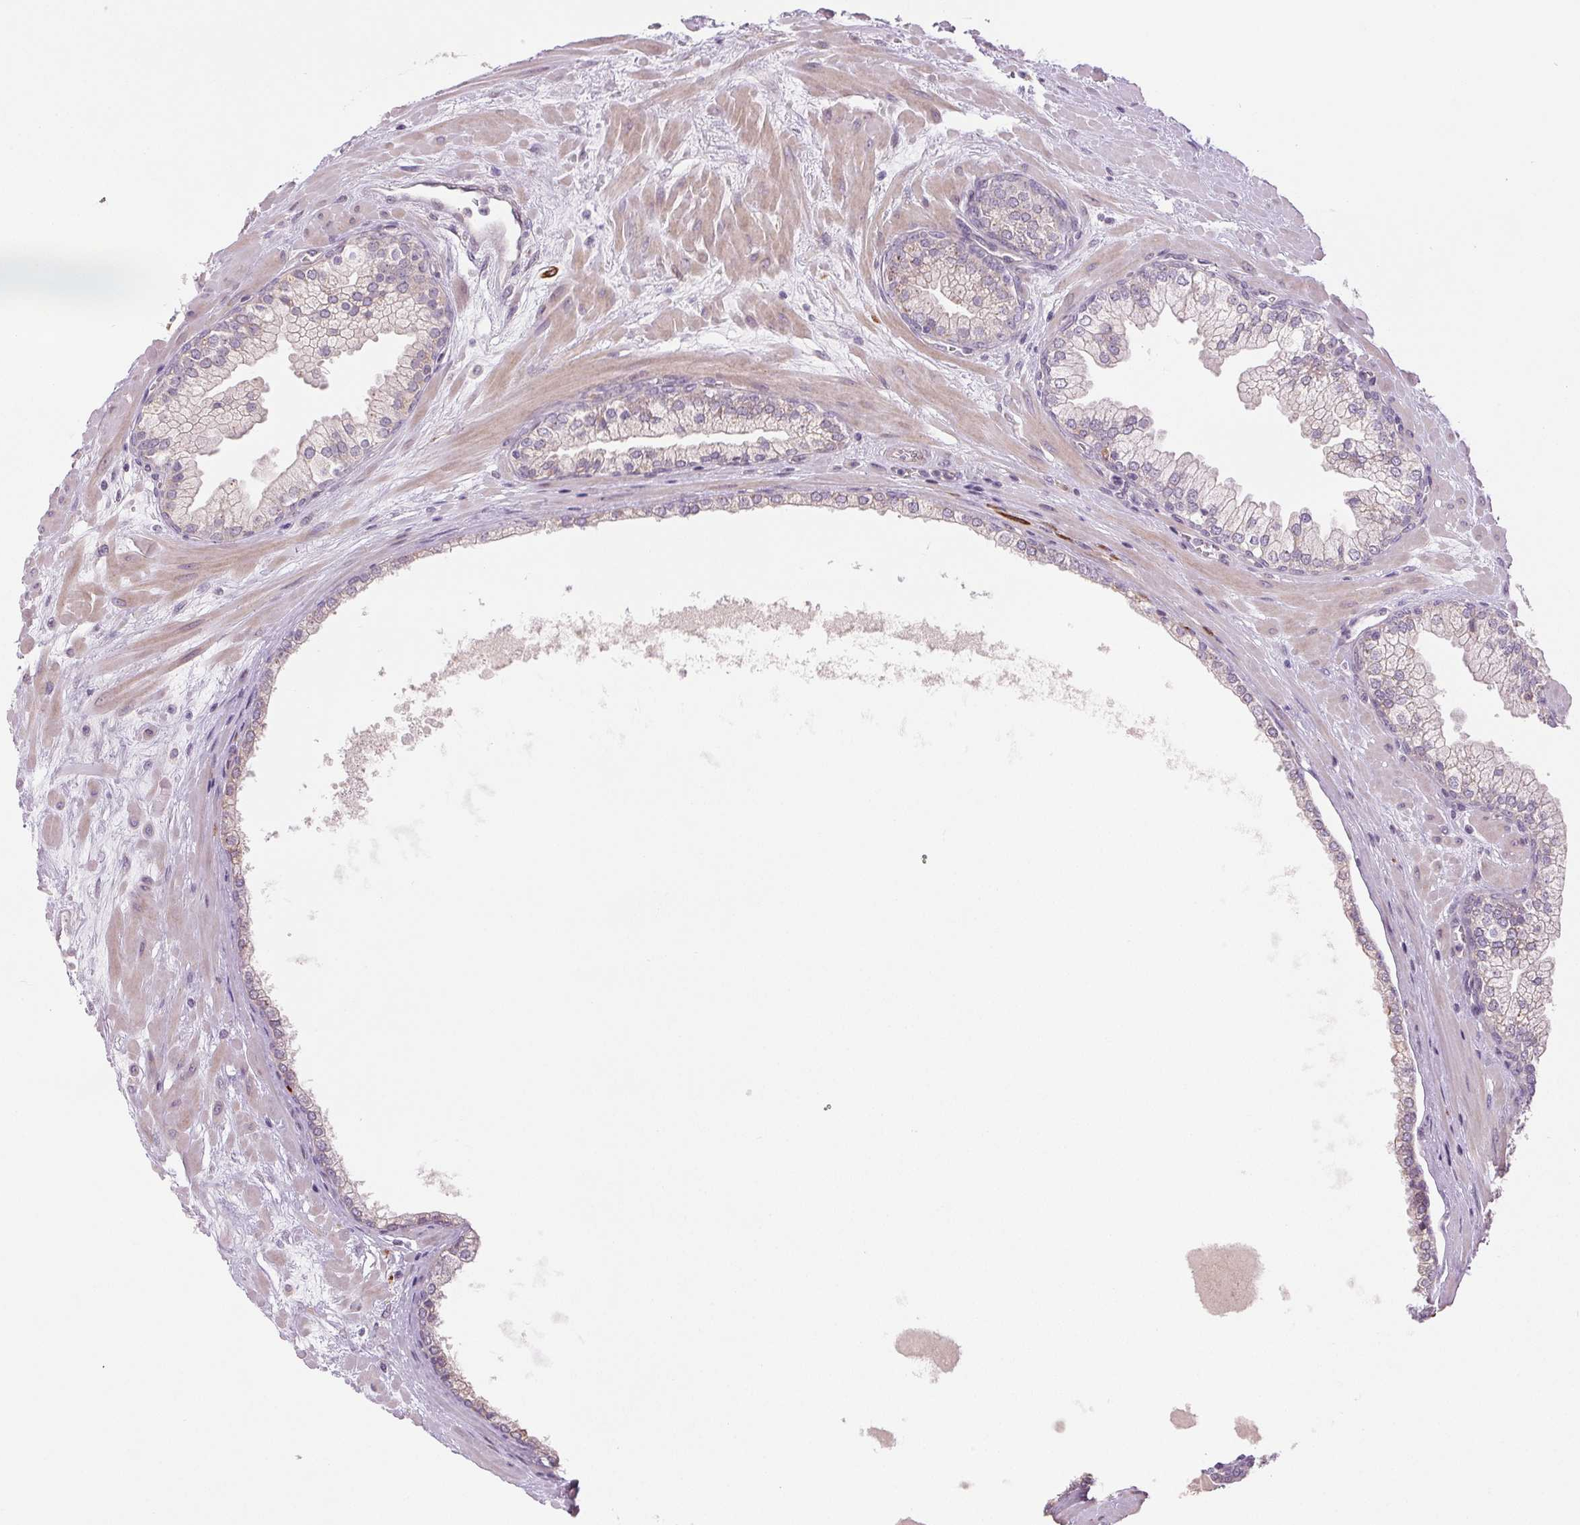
{"staining": {"intensity": "weak", "quantity": "25%-75%", "location": "cytoplasmic/membranous"}, "tissue": "prostate", "cell_type": "Glandular cells", "image_type": "normal", "snomed": [{"axis": "morphology", "description": "Normal tissue, NOS"}, {"axis": "topography", "description": "Prostate"}, {"axis": "topography", "description": "Peripheral nerve tissue"}], "caption": "A high-resolution image shows immunohistochemistry staining of normal prostate, which exhibits weak cytoplasmic/membranous positivity in approximately 25%-75% of glandular cells.", "gene": "METTL17", "patient": {"sex": "male", "age": 61}}